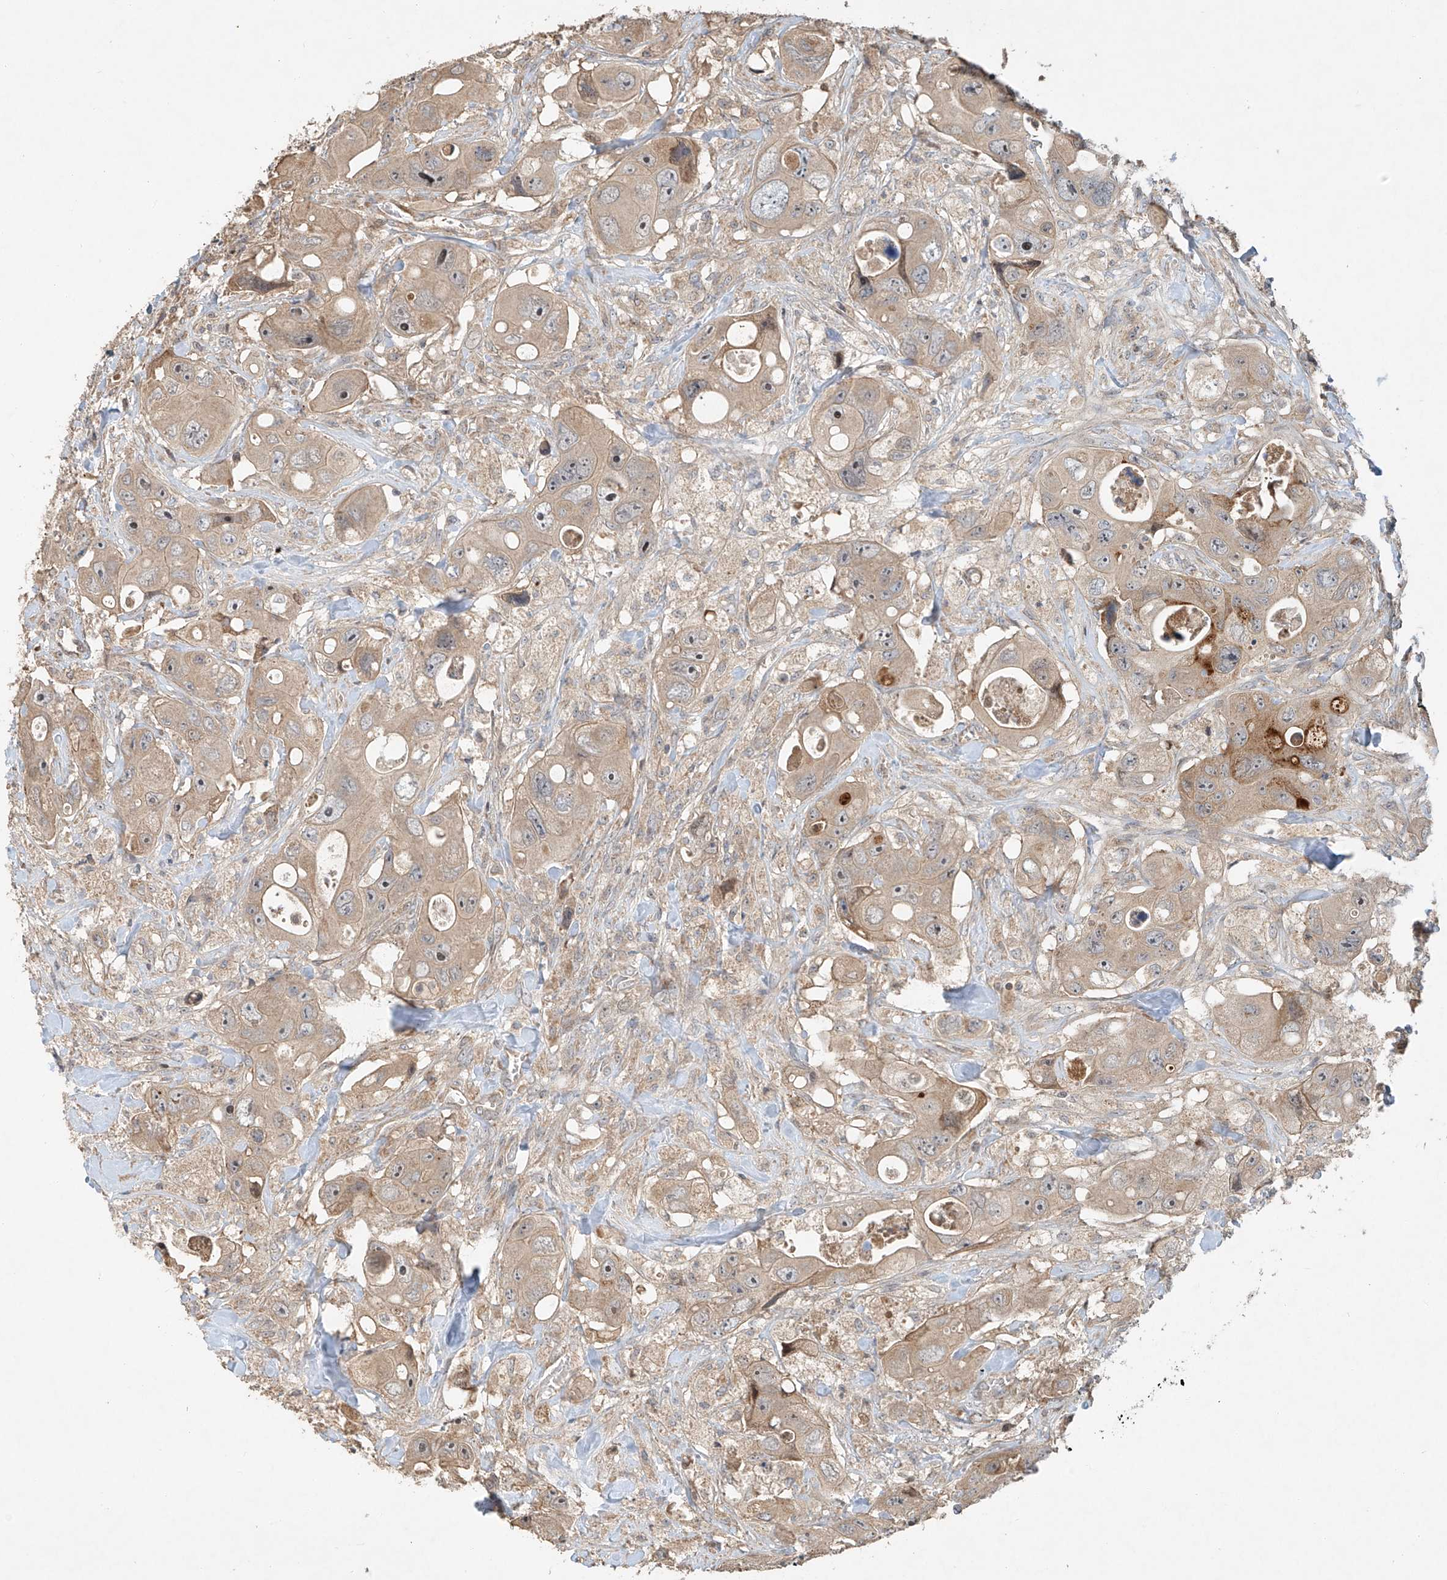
{"staining": {"intensity": "weak", "quantity": "25%-75%", "location": "cytoplasmic/membranous"}, "tissue": "colorectal cancer", "cell_type": "Tumor cells", "image_type": "cancer", "snomed": [{"axis": "morphology", "description": "Adenocarcinoma, NOS"}, {"axis": "topography", "description": "Colon"}], "caption": "IHC image of neoplastic tissue: human colorectal cancer stained using immunohistochemistry (IHC) demonstrates low levels of weak protein expression localized specifically in the cytoplasmic/membranous of tumor cells, appearing as a cytoplasmic/membranous brown color.", "gene": "TMEM61", "patient": {"sex": "female", "age": 46}}